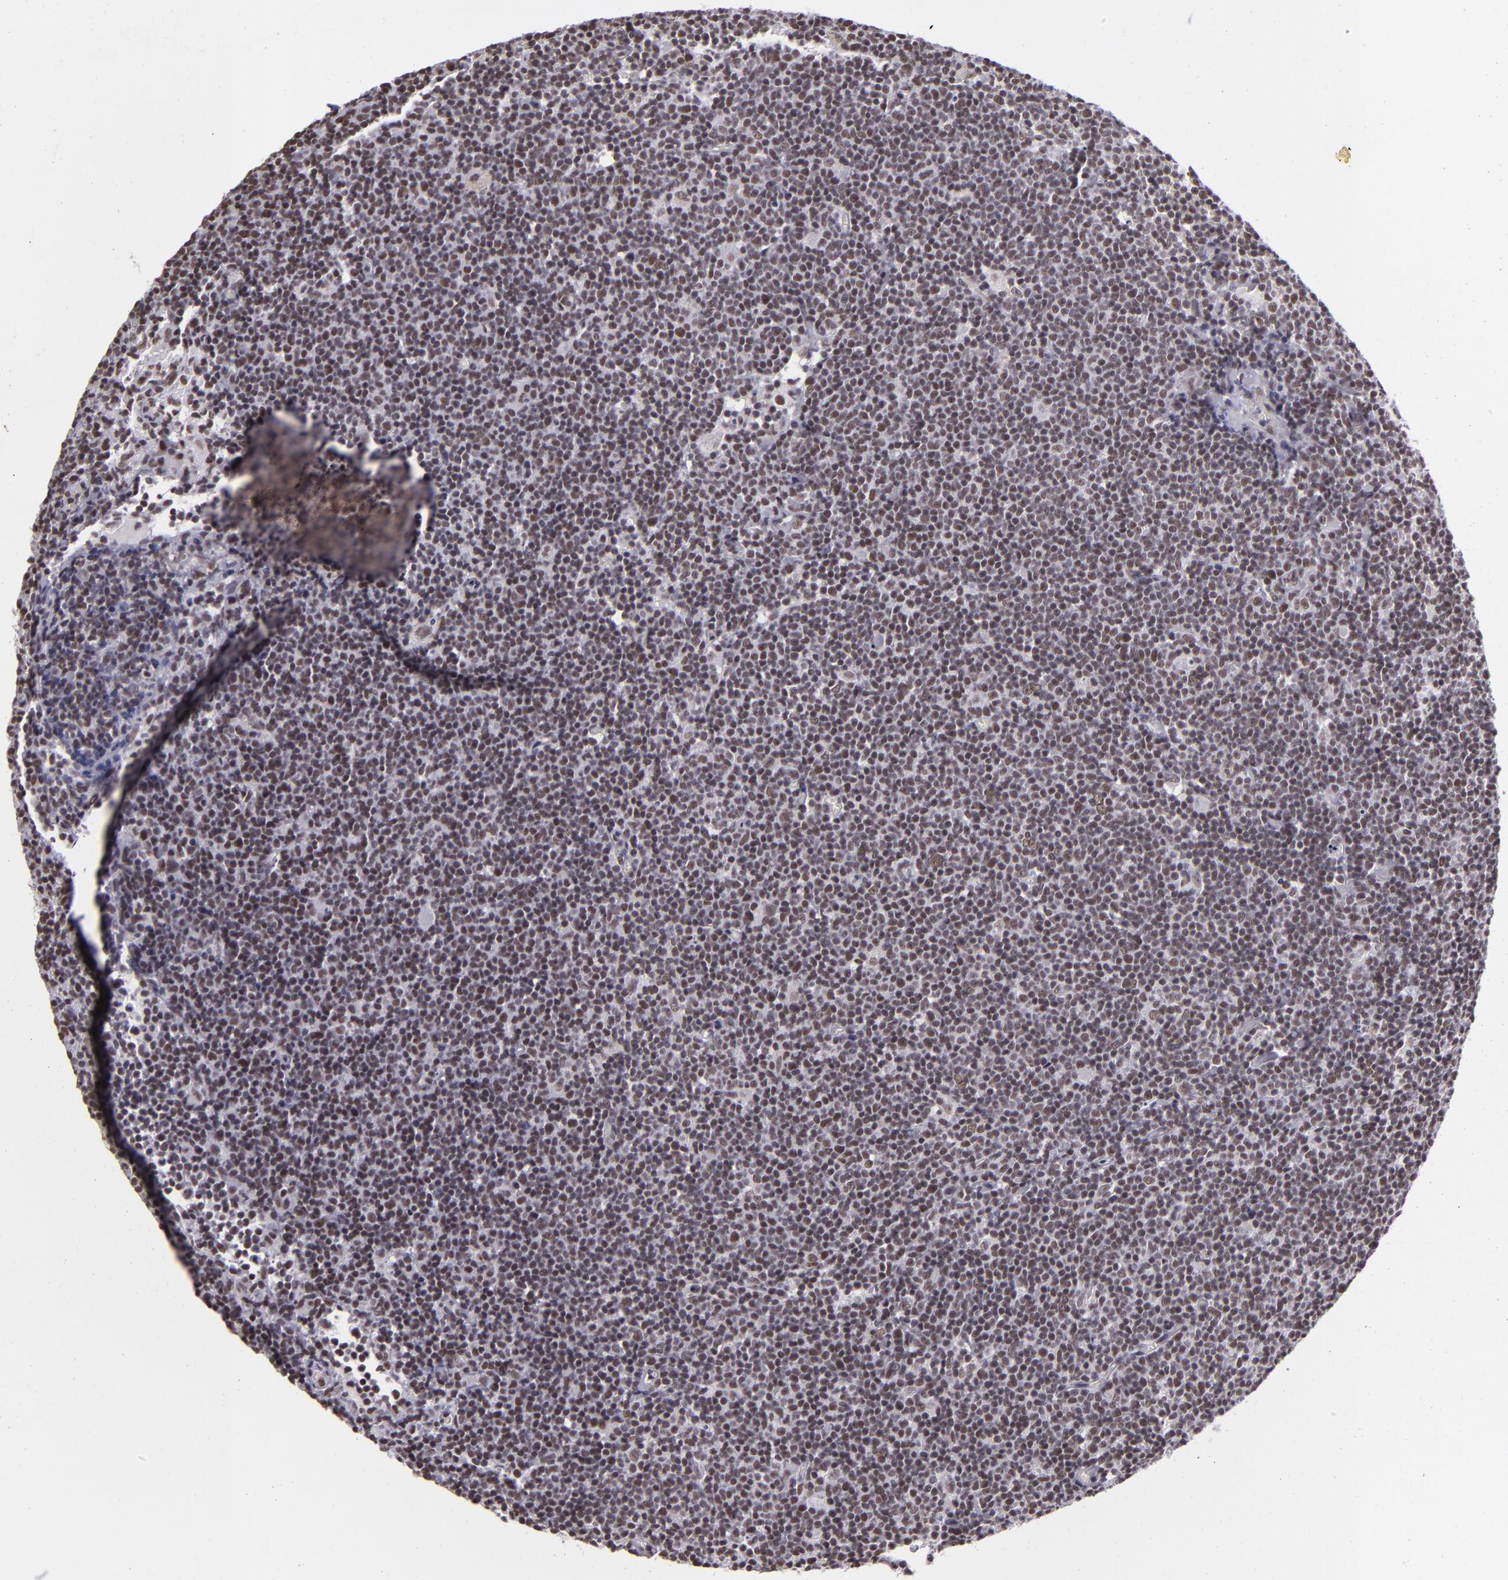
{"staining": {"intensity": "weak", "quantity": ">75%", "location": "nuclear"}, "tissue": "lymphoma", "cell_type": "Tumor cells", "image_type": "cancer", "snomed": [{"axis": "morphology", "description": "Malignant lymphoma, non-Hodgkin's type, Low grade"}, {"axis": "topography", "description": "Lymph node"}], "caption": "A histopathology image showing weak nuclear staining in approximately >75% of tumor cells in malignant lymphoma, non-Hodgkin's type (low-grade), as visualized by brown immunohistochemical staining.", "gene": "BRD8", "patient": {"sex": "male", "age": 65}}